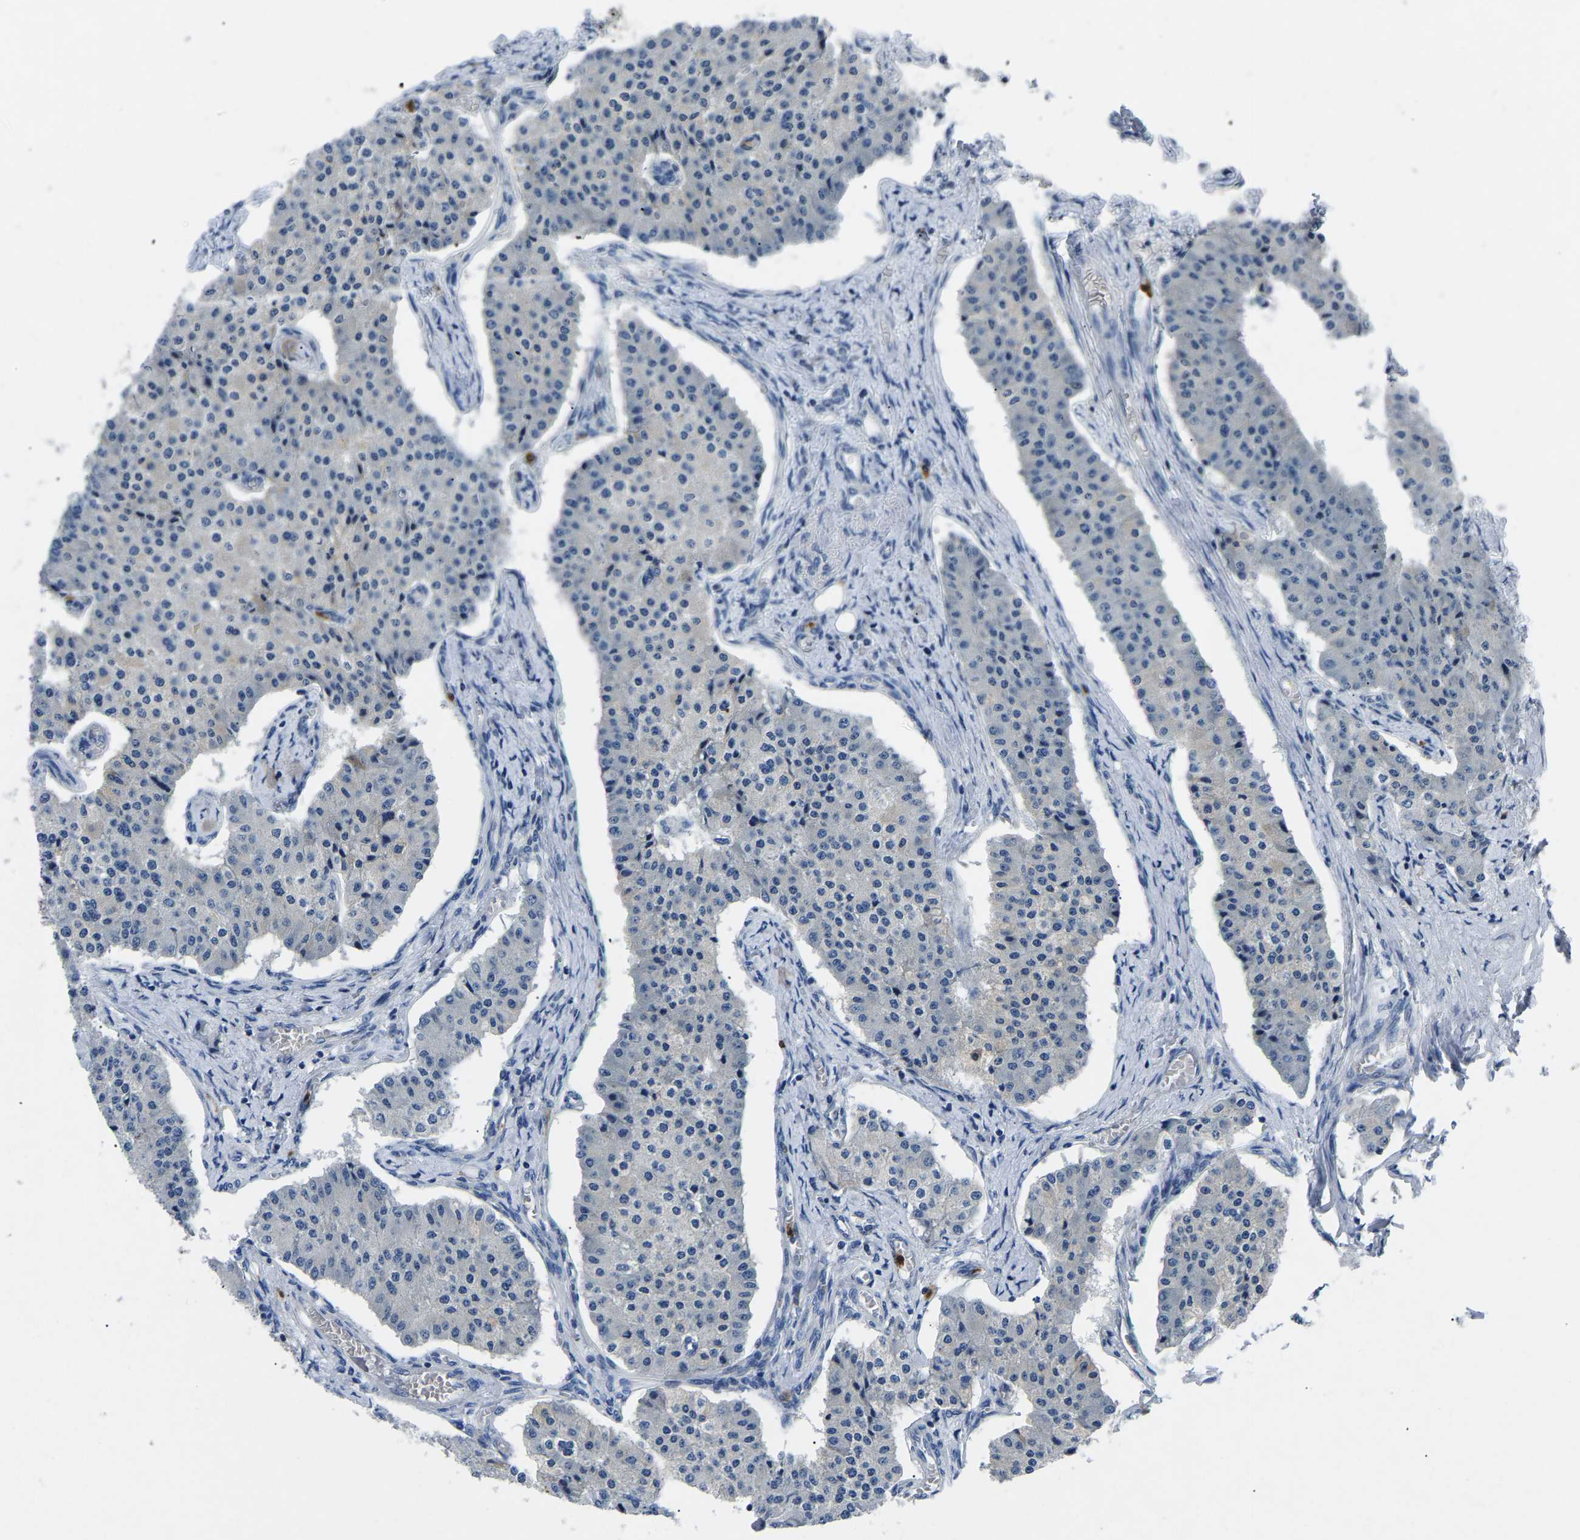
{"staining": {"intensity": "negative", "quantity": "none", "location": "none"}, "tissue": "carcinoid", "cell_type": "Tumor cells", "image_type": "cancer", "snomed": [{"axis": "morphology", "description": "Carcinoid, malignant, NOS"}, {"axis": "topography", "description": "Colon"}], "caption": "High magnification brightfield microscopy of malignant carcinoid stained with DAB (brown) and counterstained with hematoxylin (blue): tumor cells show no significant positivity.", "gene": "TOR1B", "patient": {"sex": "female", "age": 52}}